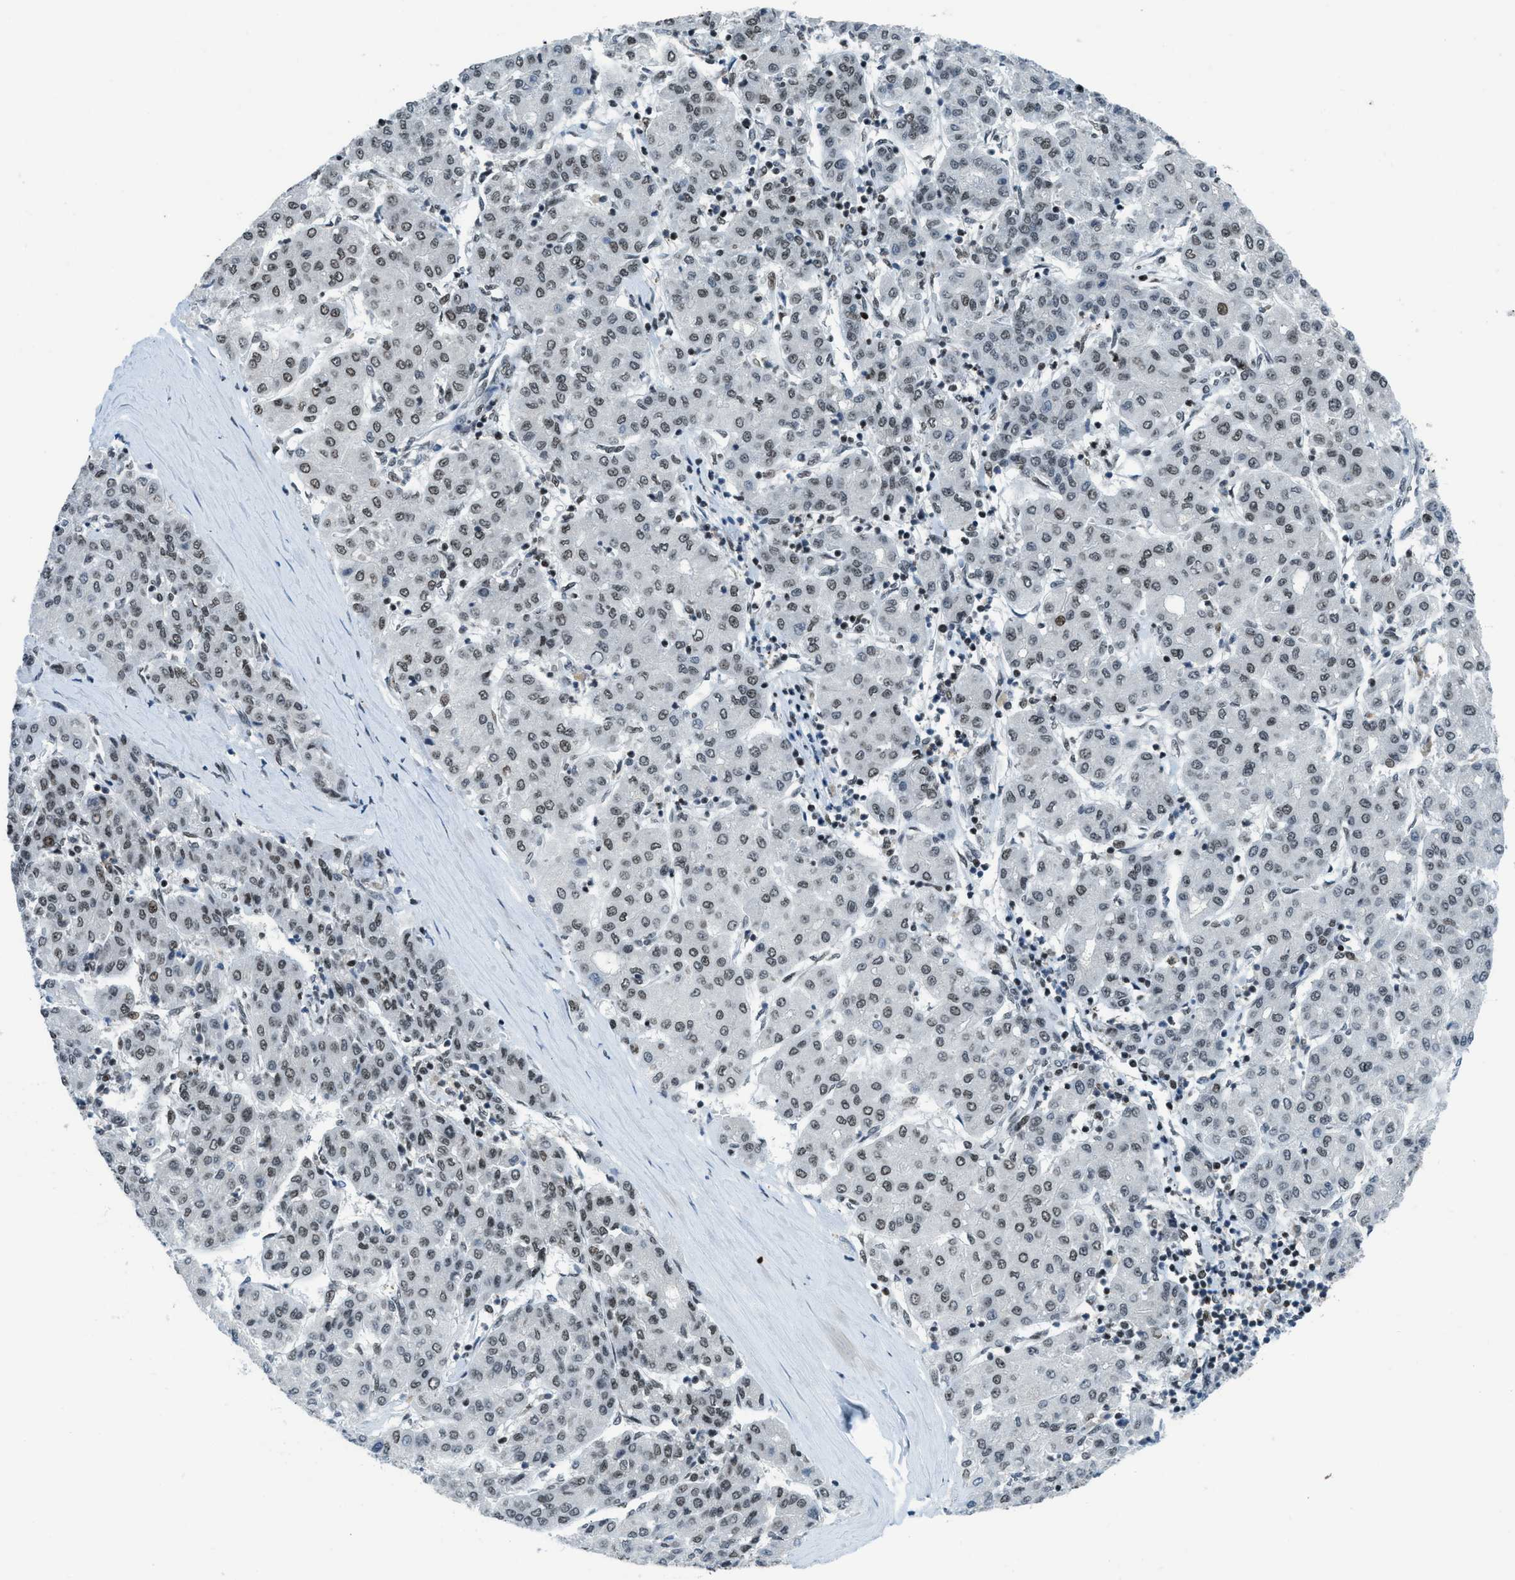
{"staining": {"intensity": "moderate", "quantity": "<25%", "location": "nuclear"}, "tissue": "liver cancer", "cell_type": "Tumor cells", "image_type": "cancer", "snomed": [{"axis": "morphology", "description": "Carcinoma, Hepatocellular, NOS"}, {"axis": "topography", "description": "Liver"}], "caption": "Immunohistochemical staining of liver hepatocellular carcinoma demonstrates low levels of moderate nuclear staining in about <25% of tumor cells.", "gene": "RAD51B", "patient": {"sex": "male", "age": 65}}